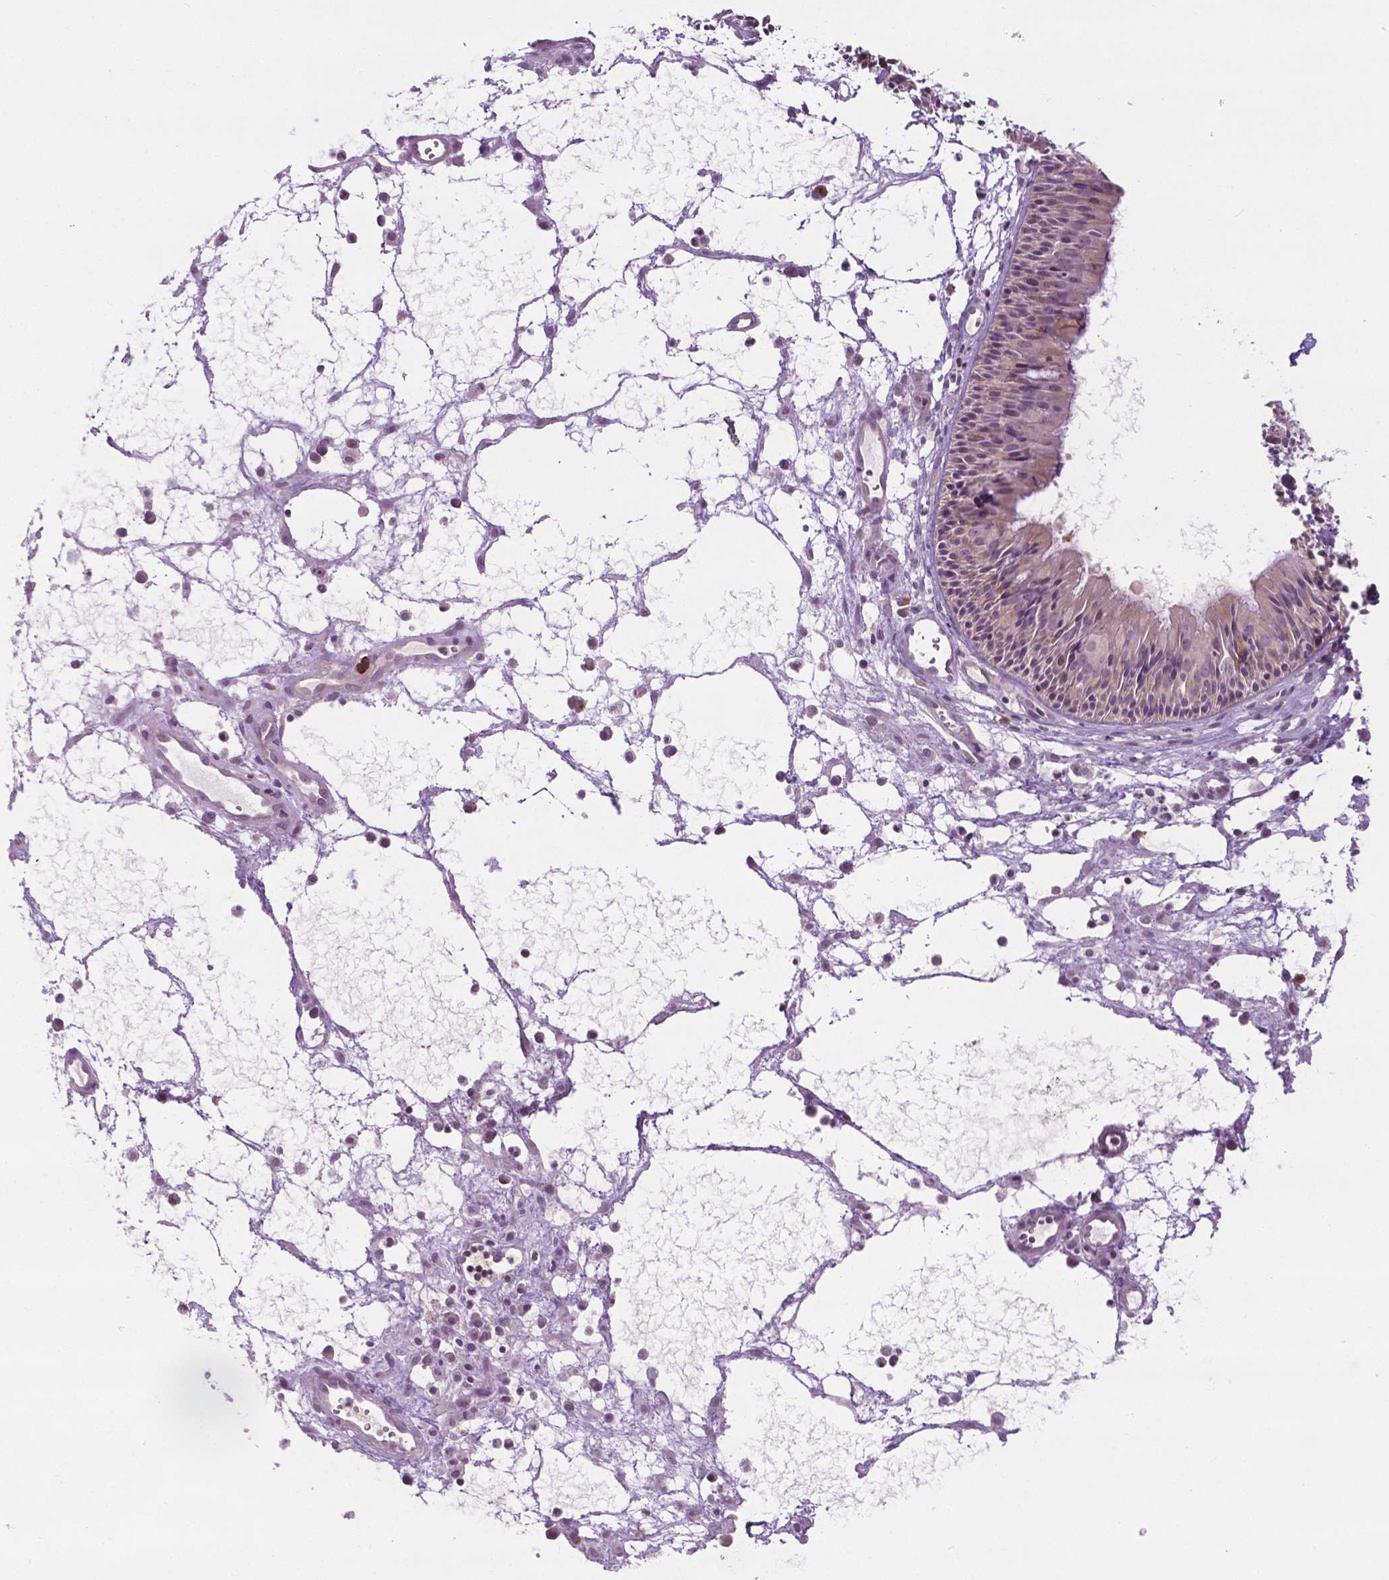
{"staining": {"intensity": "weak", "quantity": "25%-75%", "location": "nuclear"}, "tissue": "nasopharynx", "cell_type": "Respiratory epithelial cells", "image_type": "normal", "snomed": [{"axis": "morphology", "description": "Normal tissue, NOS"}, {"axis": "topography", "description": "Nasopharynx"}], "caption": "Nasopharynx stained with a brown dye reveals weak nuclear positive staining in about 25%-75% of respiratory epithelial cells.", "gene": "DENND4A", "patient": {"sex": "male", "age": 31}}